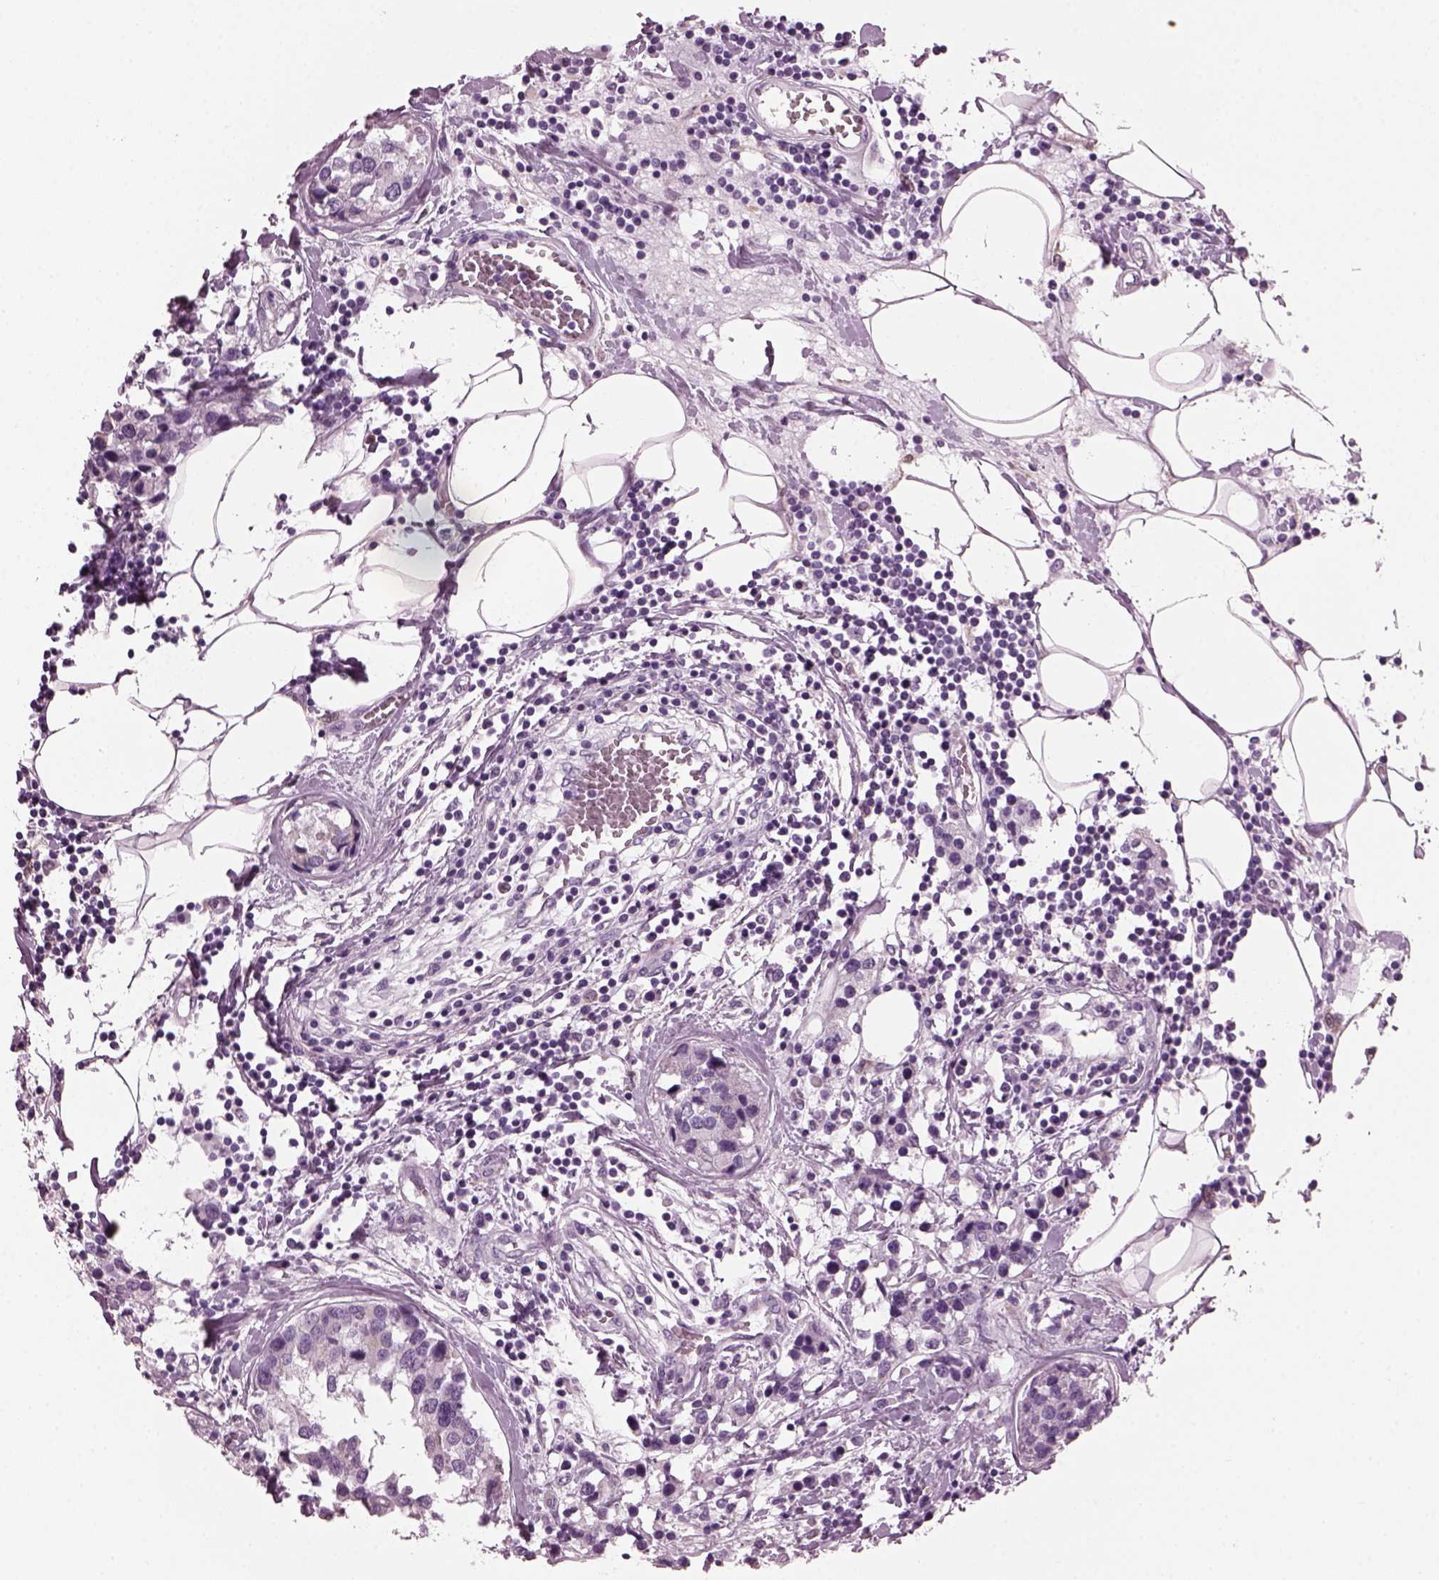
{"staining": {"intensity": "negative", "quantity": "none", "location": "none"}, "tissue": "breast cancer", "cell_type": "Tumor cells", "image_type": "cancer", "snomed": [{"axis": "morphology", "description": "Lobular carcinoma"}, {"axis": "topography", "description": "Breast"}], "caption": "IHC histopathology image of neoplastic tissue: breast lobular carcinoma stained with DAB displays no significant protein positivity in tumor cells.", "gene": "PRR9", "patient": {"sex": "female", "age": 59}}